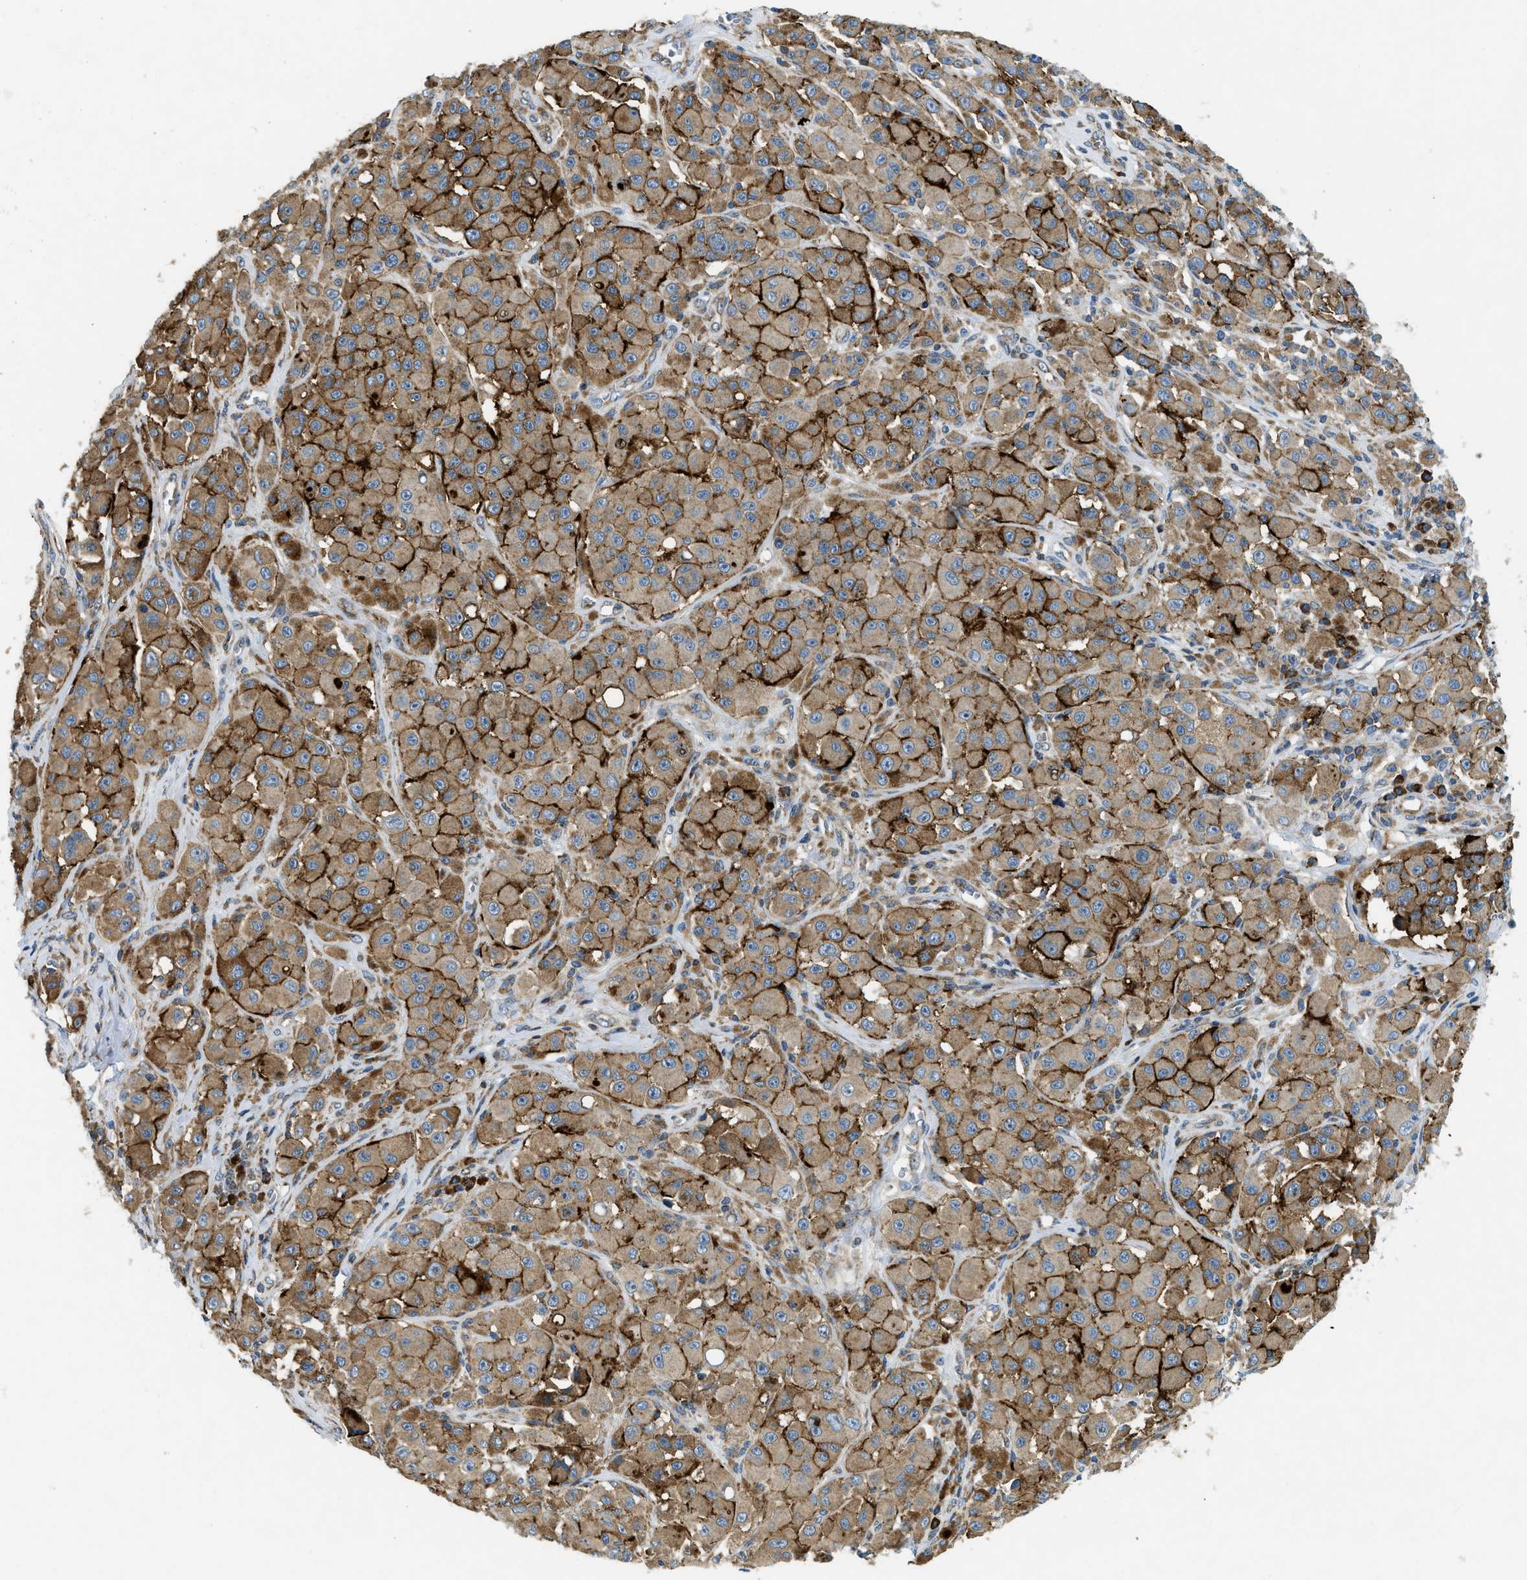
{"staining": {"intensity": "moderate", "quantity": ">75%", "location": "cytoplasmic/membranous"}, "tissue": "melanoma", "cell_type": "Tumor cells", "image_type": "cancer", "snomed": [{"axis": "morphology", "description": "Malignant melanoma, NOS"}, {"axis": "topography", "description": "Skin"}], "caption": "This photomicrograph shows immunohistochemistry (IHC) staining of melanoma, with medium moderate cytoplasmic/membranous expression in about >75% of tumor cells.", "gene": "CSPG4", "patient": {"sex": "male", "age": 84}}